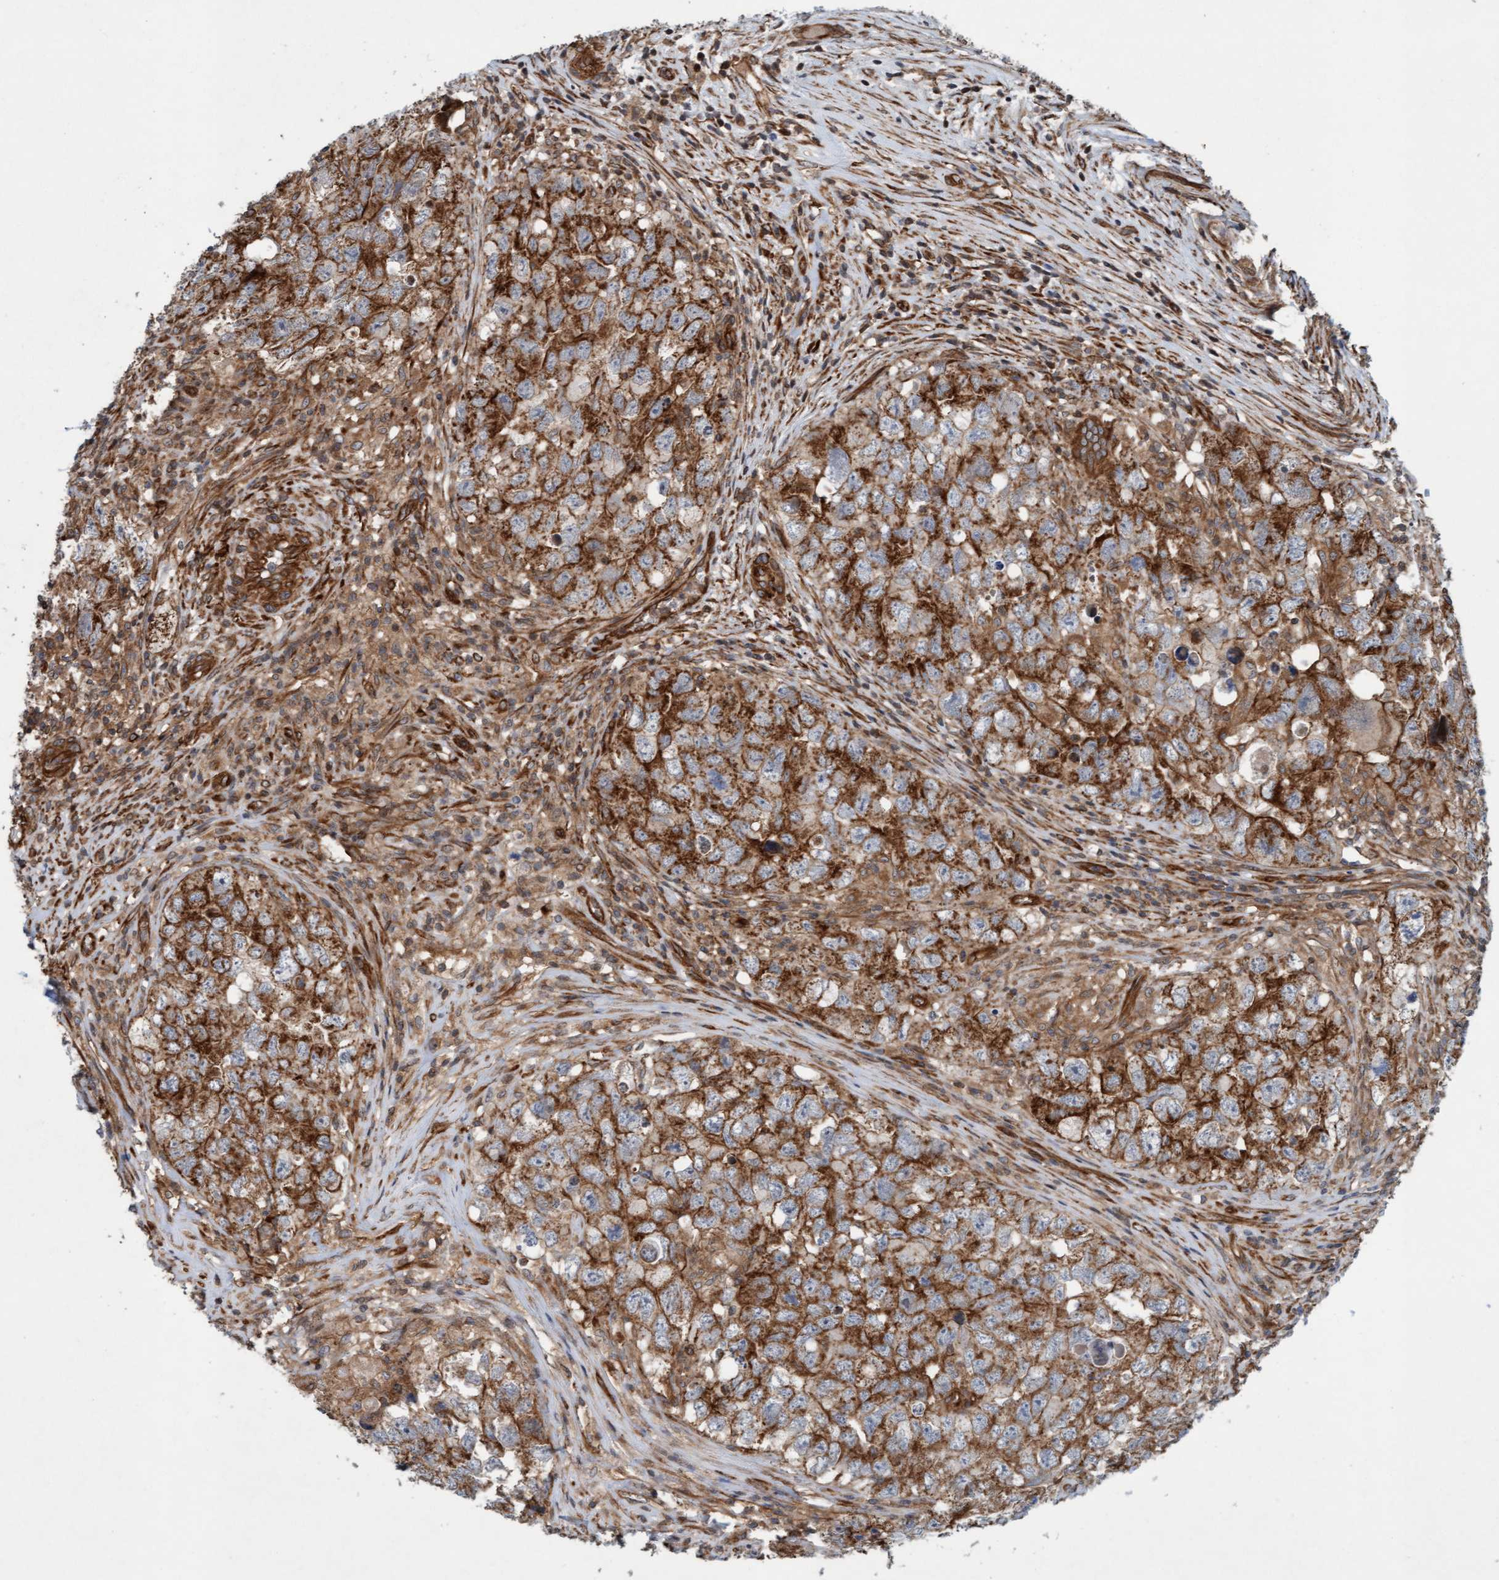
{"staining": {"intensity": "moderate", "quantity": ">75%", "location": "cytoplasmic/membranous"}, "tissue": "testis cancer", "cell_type": "Tumor cells", "image_type": "cancer", "snomed": [{"axis": "morphology", "description": "Seminoma, NOS"}, {"axis": "morphology", "description": "Carcinoma, Embryonal, NOS"}, {"axis": "topography", "description": "Testis"}], "caption": "Immunohistochemical staining of testis cancer (embryonal carcinoma) exhibits medium levels of moderate cytoplasmic/membranous protein positivity in approximately >75% of tumor cells.", "gene": "ERAL1", "patient": {"sex": "male", "age": 43}}